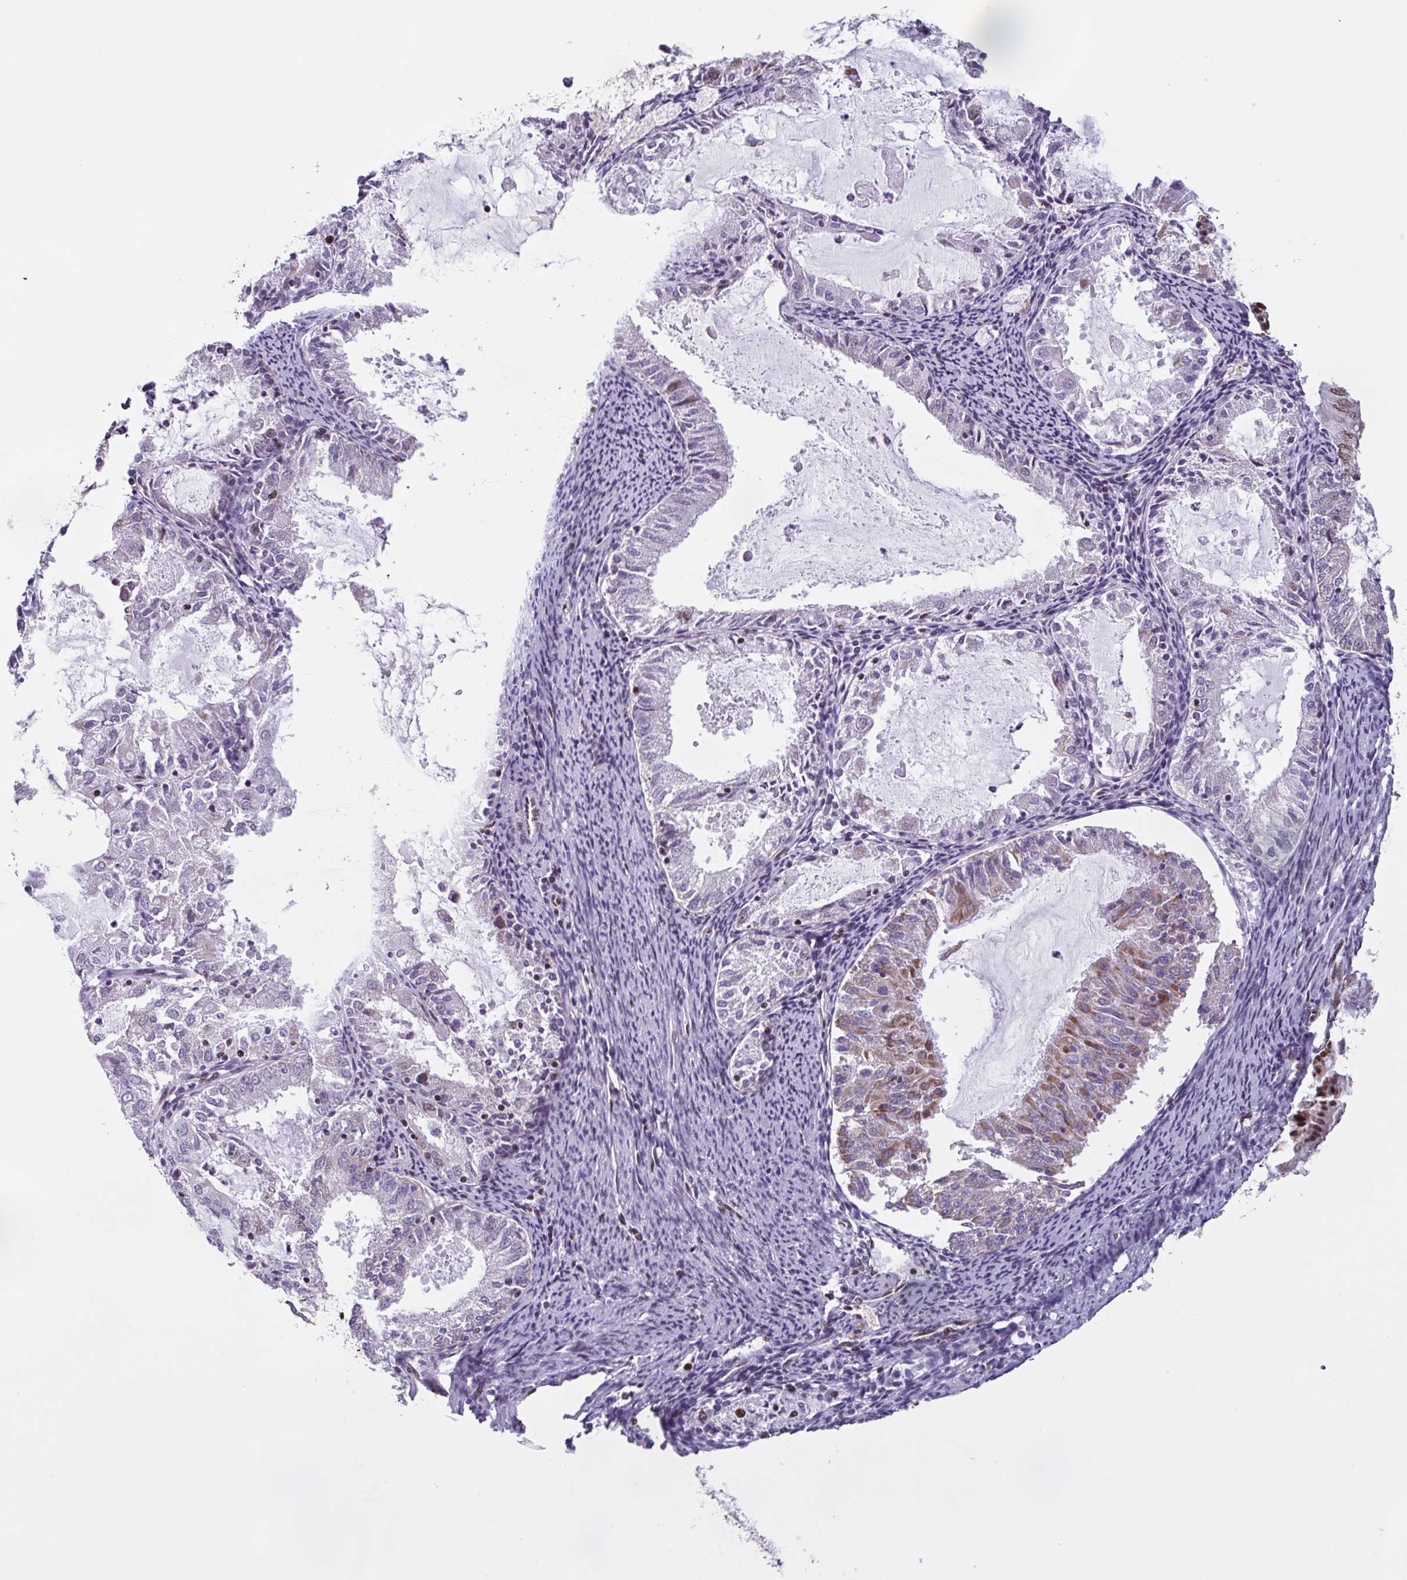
{"staining": {"intensity": "weak", "quantity": "<25%", "location": "cytoplasmic/membranous"}, "tissue": "endometrial cancer", "cell_type": "Tumor cells", "image_type": "cancer", "snomed": [{"axis": "morphology", "description": "Adenocarcinoma, NOS"}, {"axis": "topography", "description": "Endometrium"}], "caption": "Immunohistochemistry (IHC) photomicrograph of human adenocarcinoma (endometrial) stained for a protein (brown), which reveals no expression in tumor cells.", "gene": "TIMM21", "patient": {"sex": "female", "age": 57}}